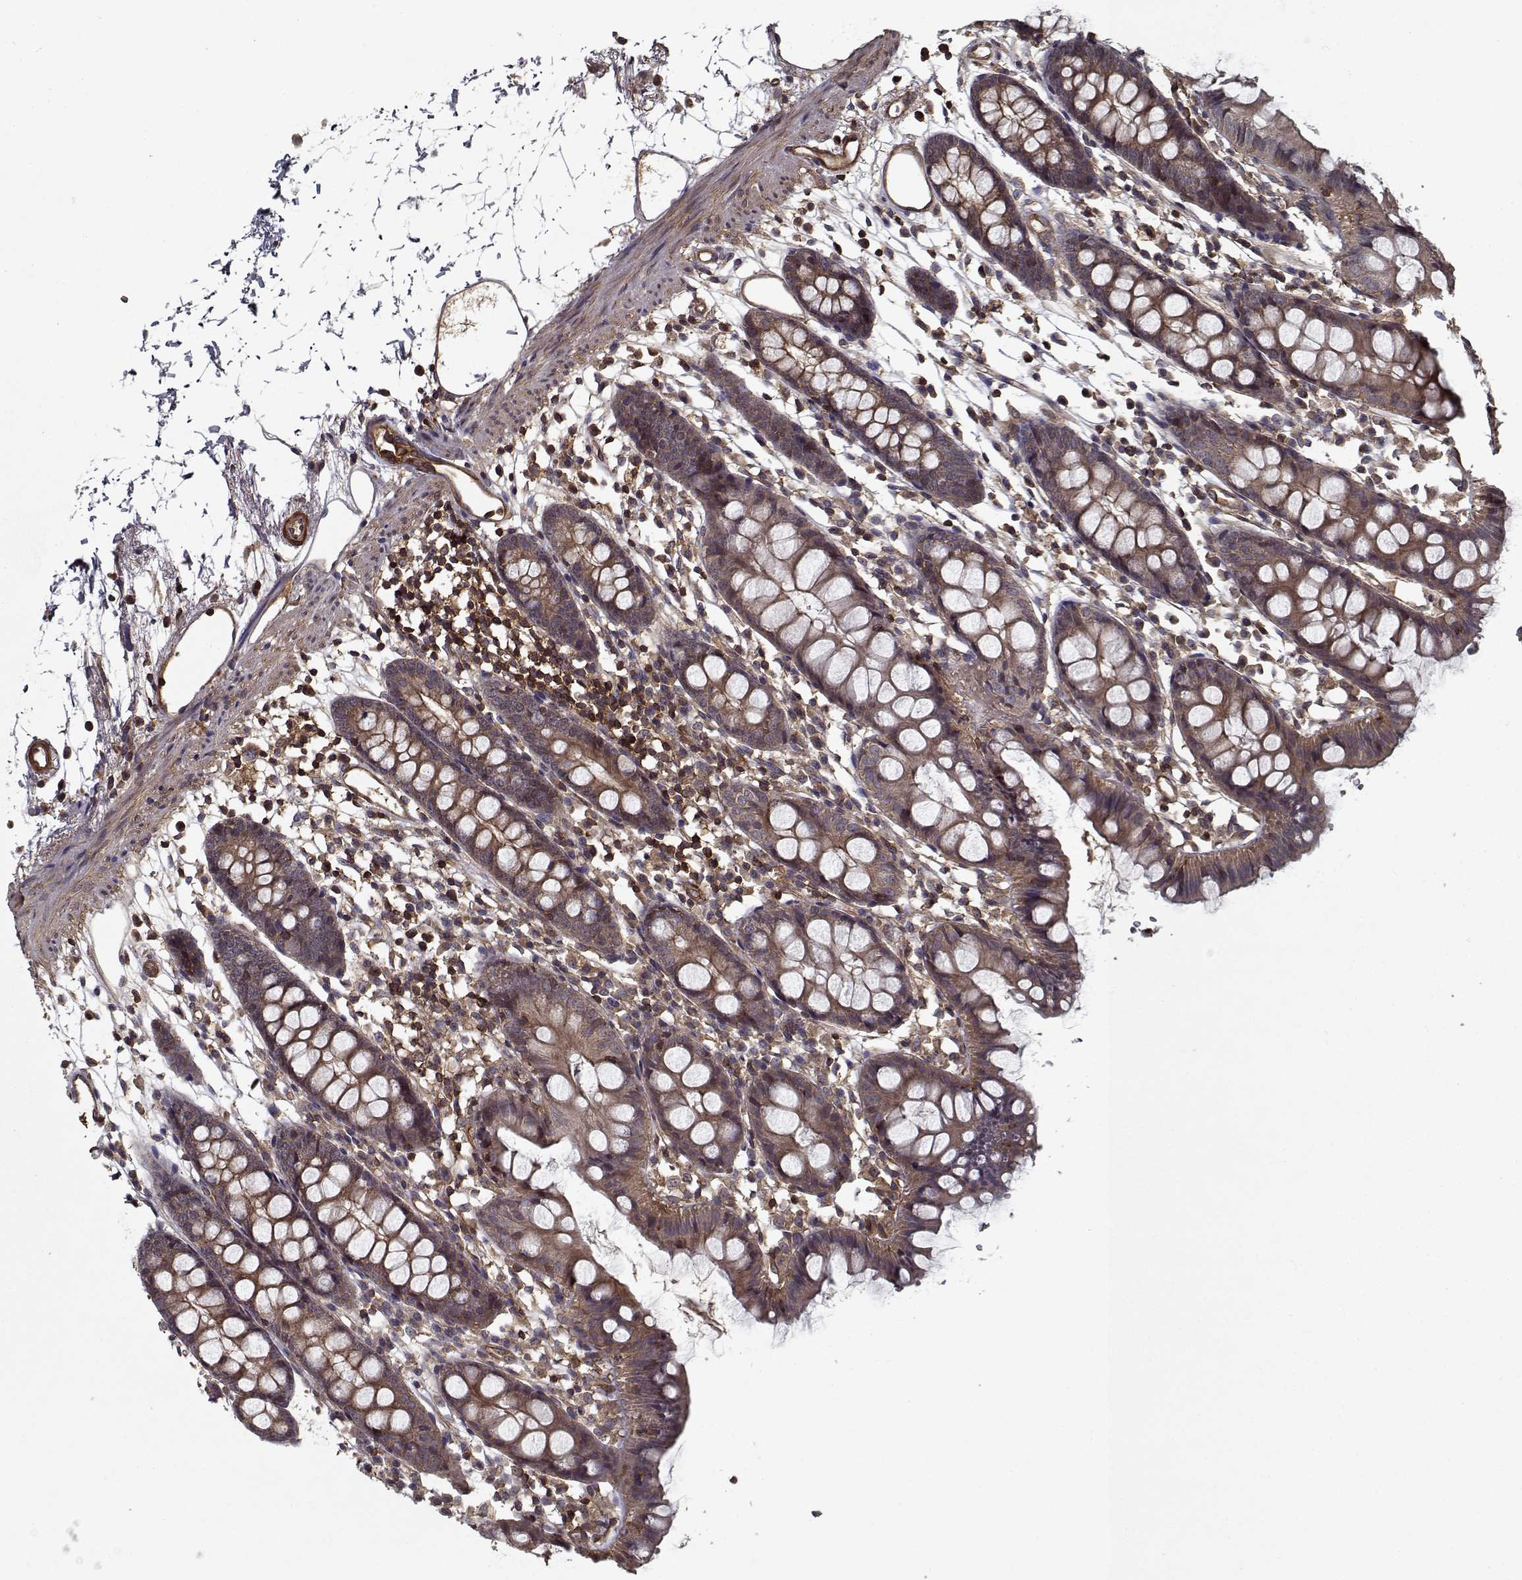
{"staining": {"intensity": "strong", "quantity": ">75%", "location": "cytoplasmic/membranous"}, "tissue": "colon", "cell_type": "Endothelial cells", "image_type": "normal", "snomed": [{"axis": "morphology", "description": "Normal tissue, NOS"}, {"axis": "topography", "description": "Colon"}], "caption": "Immunohistochemical staining of benign colon reveals >75% levels of strong cytoplasmic/membranous protein positivity in about >75% of endothelial cells.", "gene": "PPP1R12A", "patient": {"sex": "female", "age": 84}}